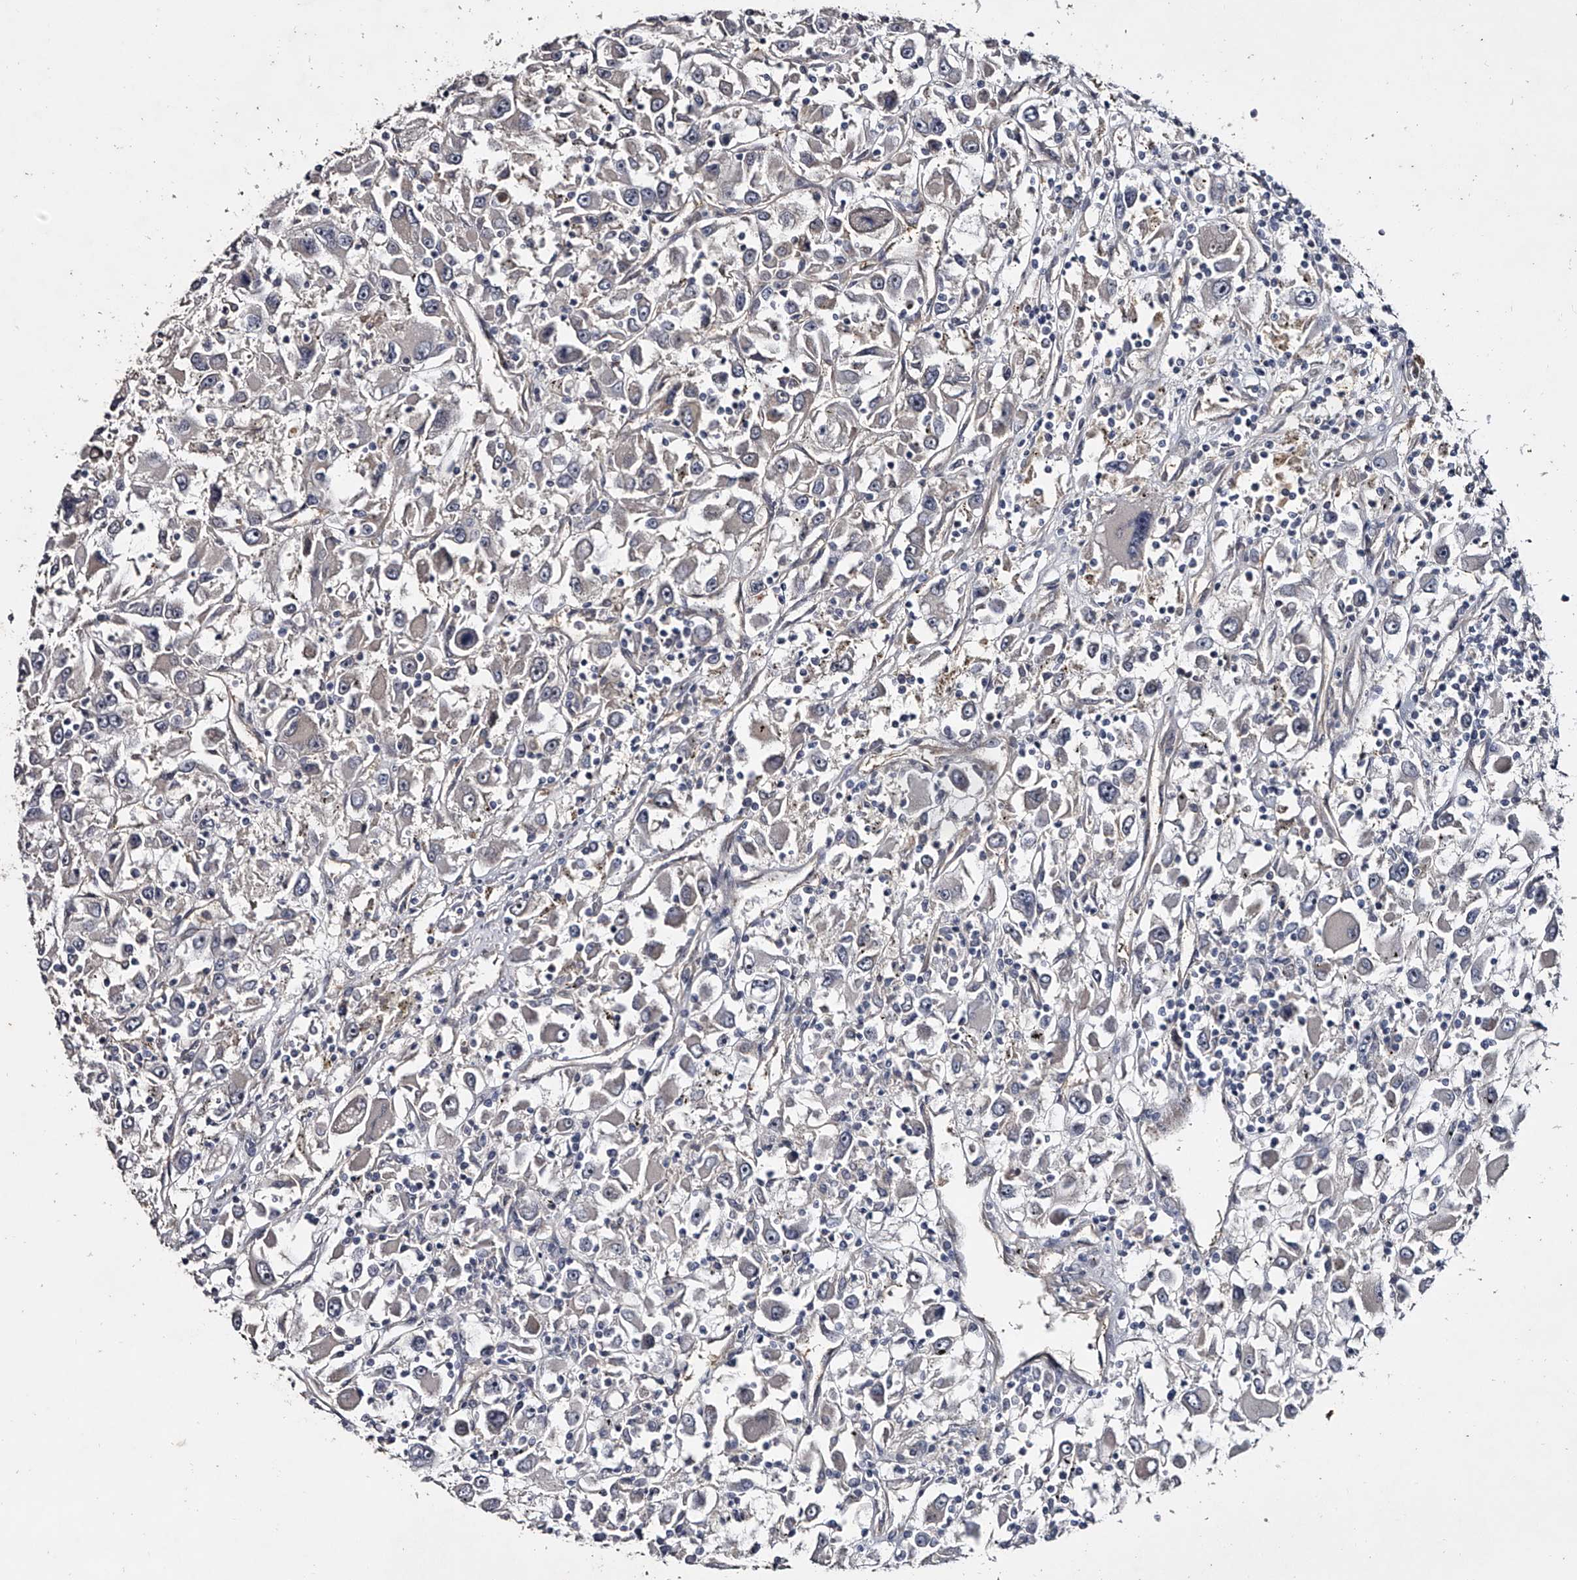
{"staining": {"intensity": "negative", "quantity": "none", "location": "none"}, "tissue": "renal cancer", "cell_type": "Tumor cells", "image_type": "cancer", "snomed": [{"axis": "morphology", "description": "Adenocarcinoma, NOS"}, {"axis": "topography", "description": "Kidney"}], "caption": "Tumor cells are negative for brown protein staining in renal cancer. (Brightfield microscopy of DAB immunohistochemistry at high magnification).", "gene": "MDN1", "patient": {"sex": "female", "age": 52}}